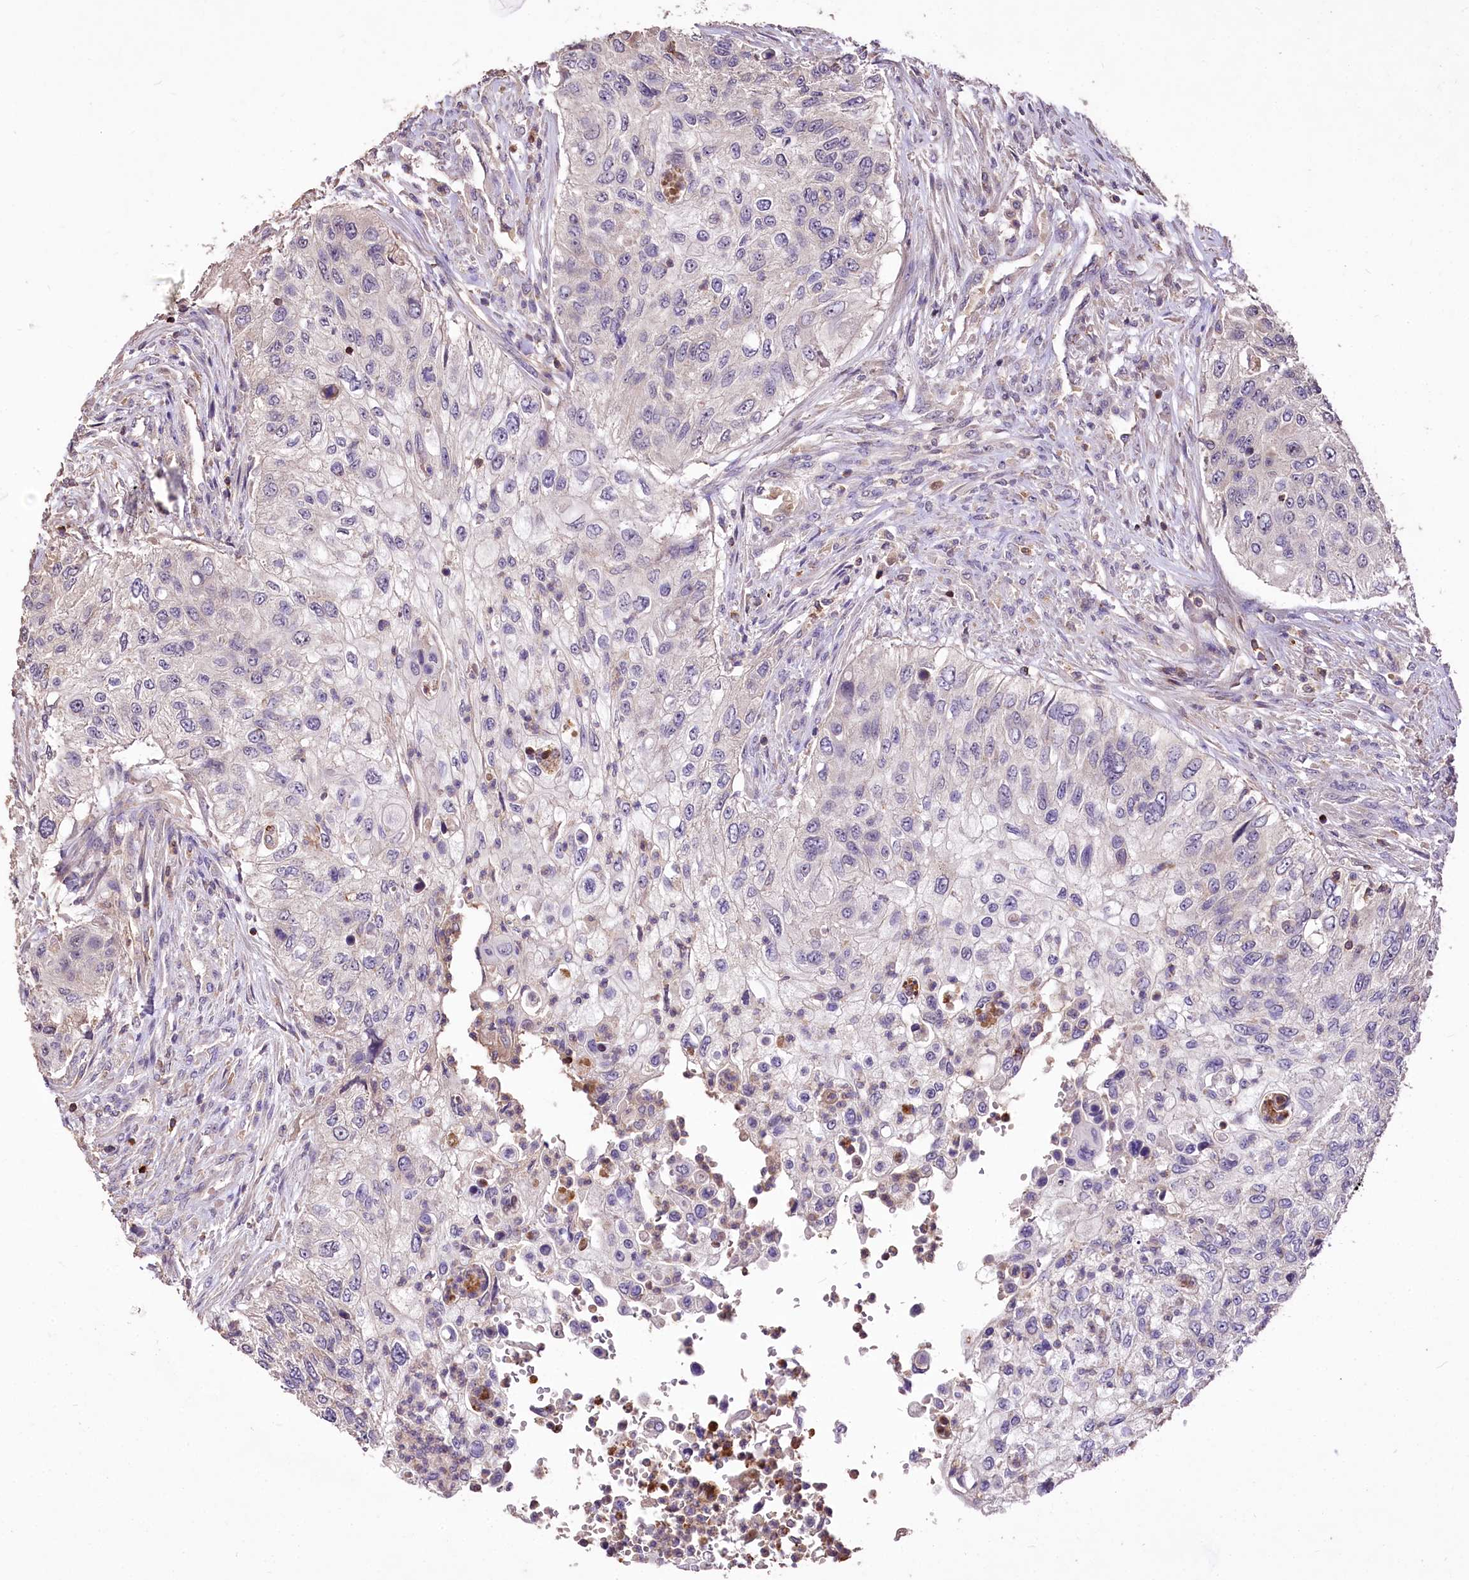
{"staining": {"intensity": "negative", "quantity": "none", "location": "none"}, "tissue": "urothelial cancer", "cell_type": "Tumor cells", "image_type": "cancer", "snomed": [{"axis": "morphology", "description": "Urothelial carcinoma, High grade"}, {"axis": "topography", "description": "Urinary bladder"}], "caption": "This is an IHC image of human urothelial cancer. There is no staining in tumor cells.", "gene": "SERGEF", "patient": {"sex": "female", "age": 60}}